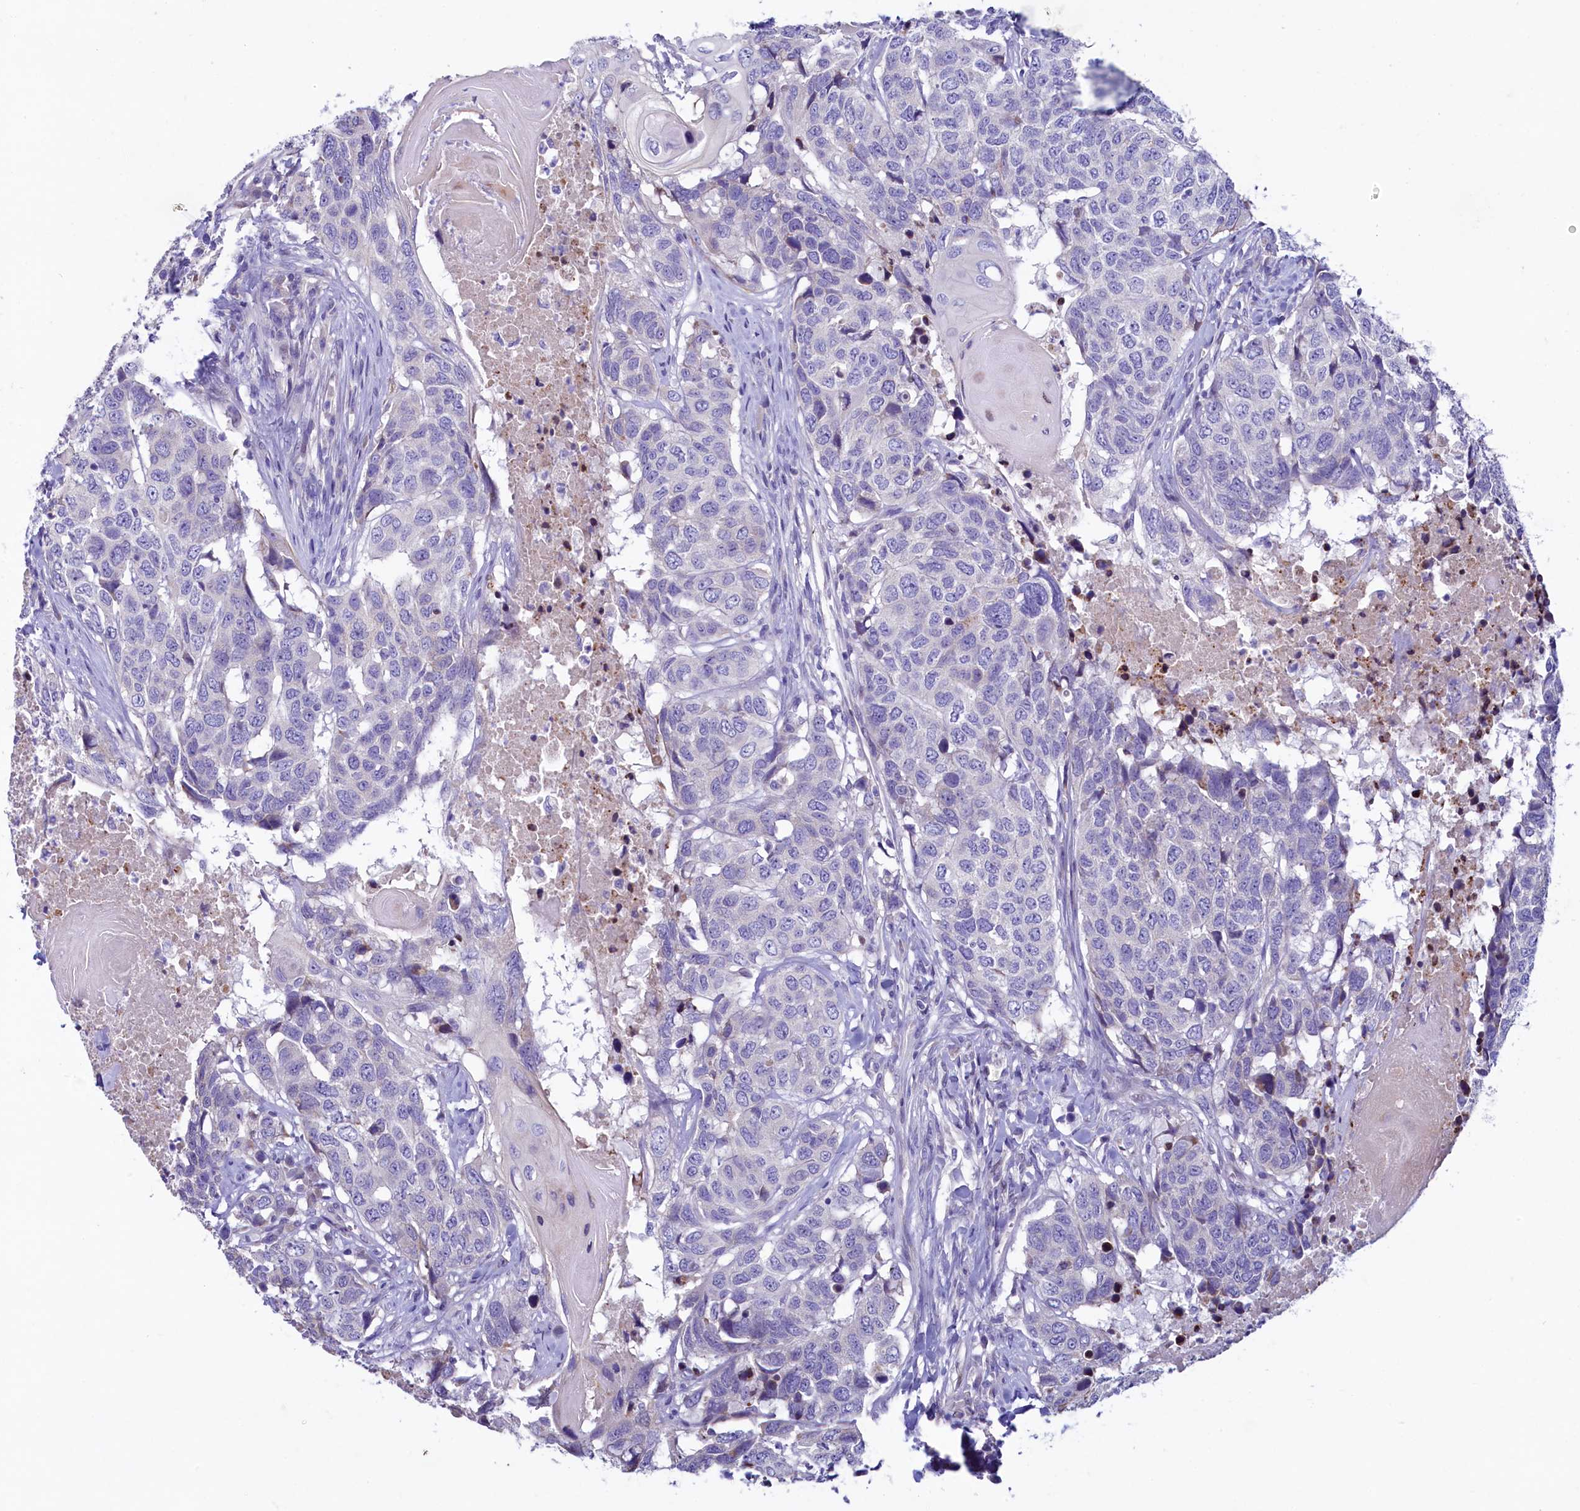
{"staining": {"intensity": "negative", "quantity": "none", "location": "none"}, "tissue": "head and neck cancer", "cell_type": "Tumor cells", "image_type": "cancer", "snomed": [{"axis": "morphology", "description": "Squamous cell carcinoma, NOS"}, {"axis": "topography", "description": "Head-Neck"}], "caption": "Head and neck cancer (squamous cell carcinoma) was stained to show a protein in brown. There is no significant staining in tumor cells. The staining was performed using DAB (3,3'-diaminobenzidine) to visualize the protein expression in brown, while the nuclei were stained in blue with hematoxylin (Magnification: 20x).", "gene": "KRBOX5", "patient": {"sex": "male", "age": 66}}